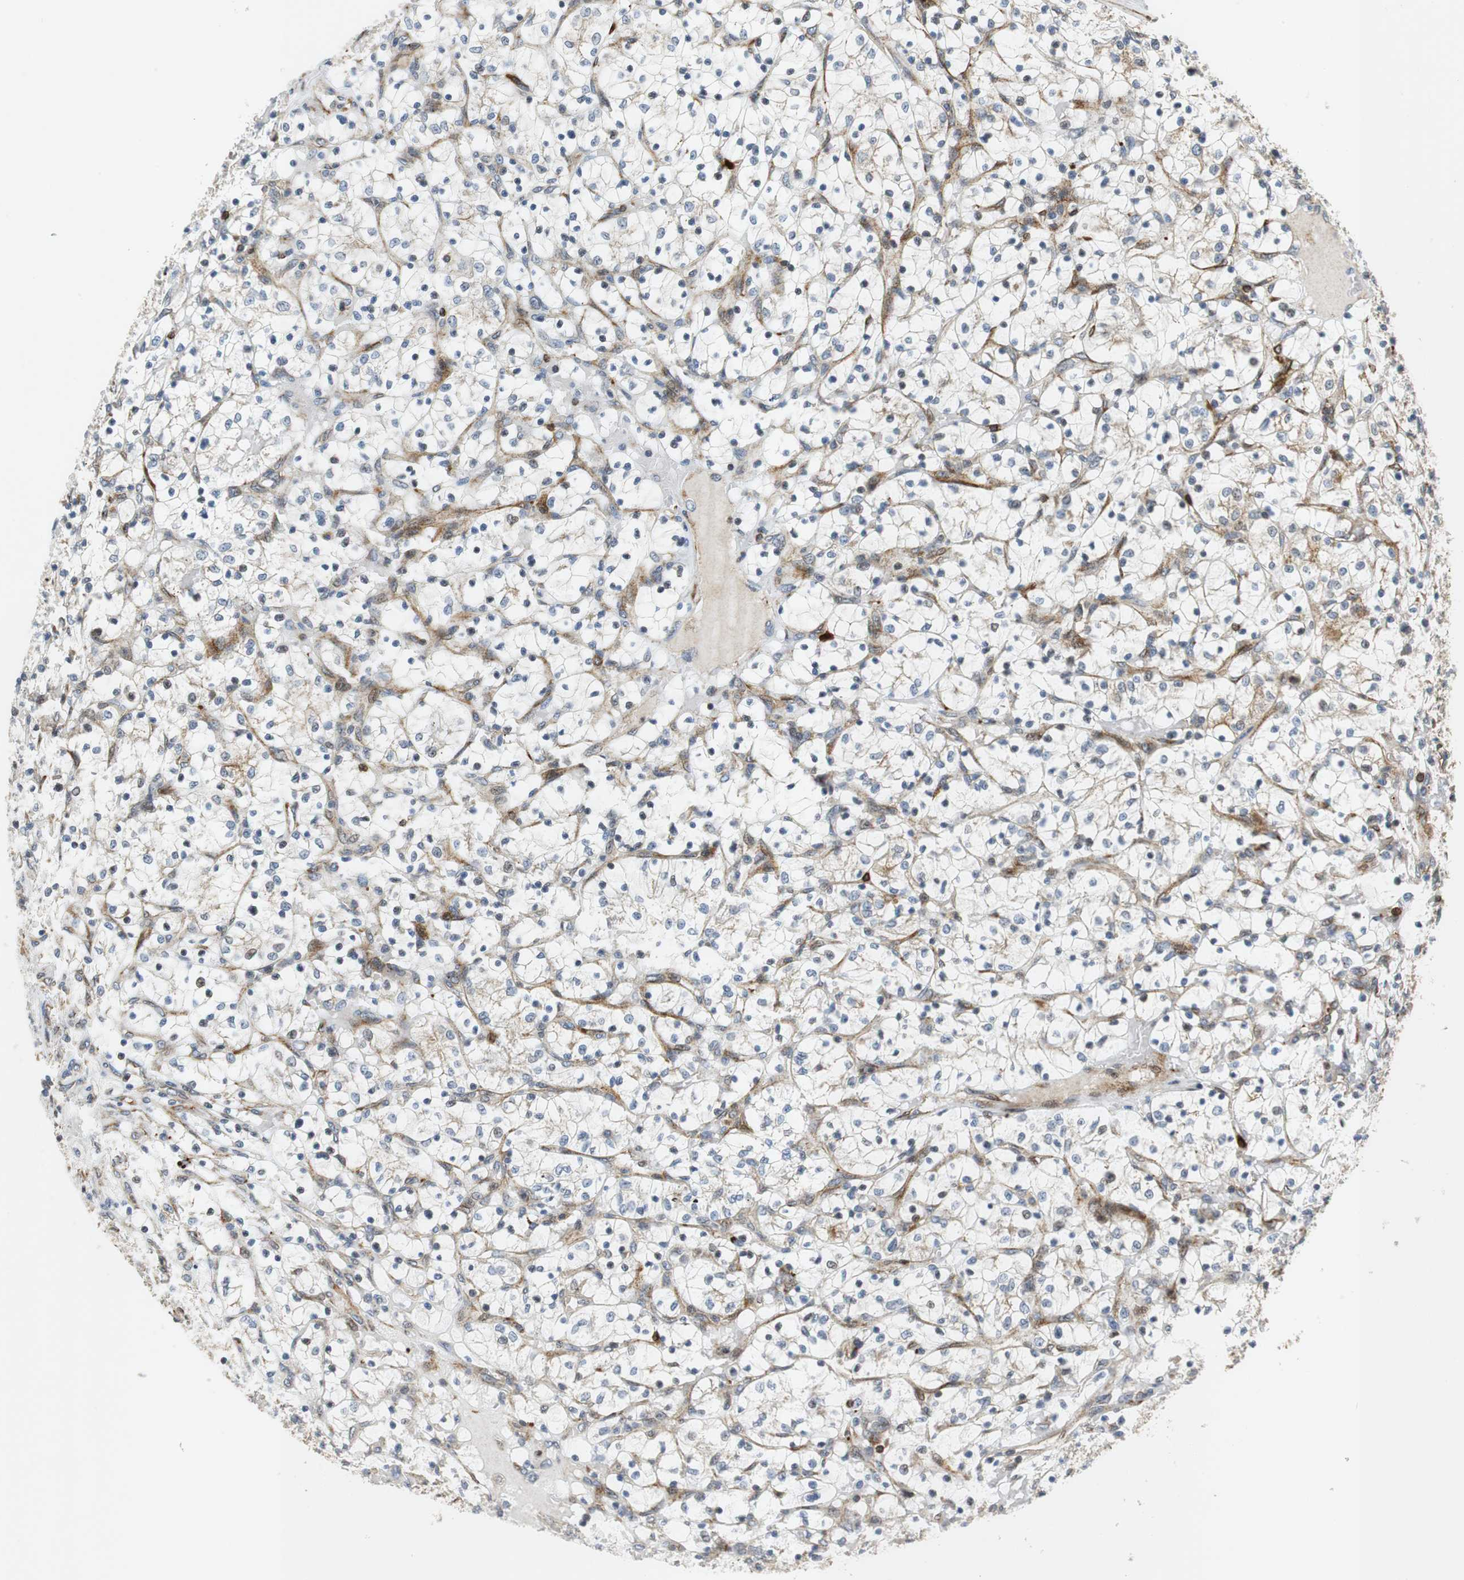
{"staining": {"intensity": "negative", "quantity": "none", "location": "none"}, "tissue": "renal cancer", "cell_type": "Tumor cells", "image_type": "cancer", "snomed": [{"axis": "morphology", "description": "Adenocarcinoma, NOS"}, {"axis": "topography", "description": "Kidney"}], "caption": "Immunohistochemistry image of renal adenocarcinoma stained for a protein (brown), which displays no expression in tumor cells.", "gene": "TUBA4A", "patient": {"sex": "female", "age": 69}}